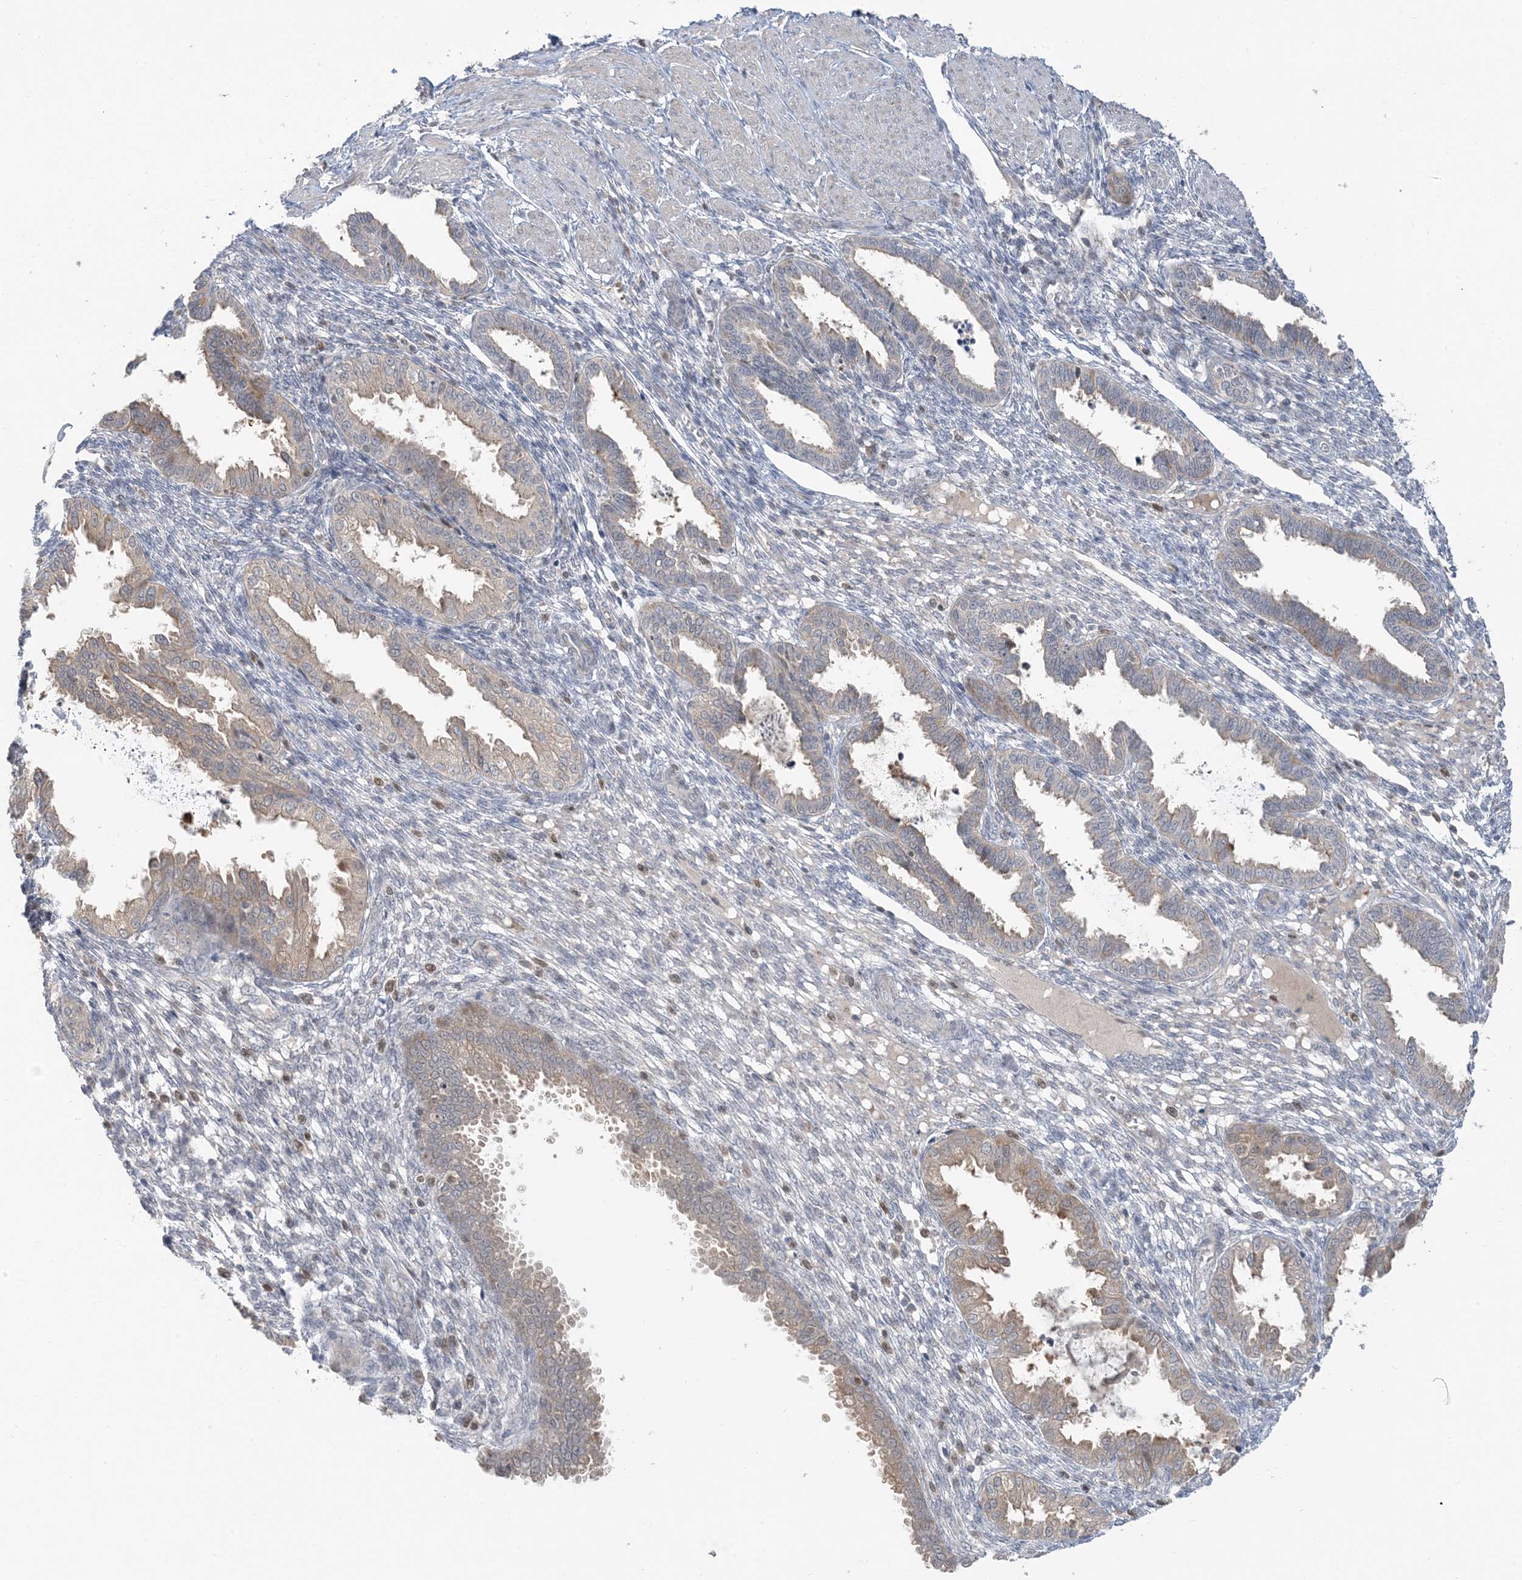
{"staining": {"intensity": "negative", "quantity": "none", "location": "none"}, "tissue": "endometrium", "cell_type": "Cells in endometrial stroma", "image_type": "normal", "snomed": [{"axis": "morphology", "description": "Normal tissue, NOS"}, {"axis": "topography", "description": "Endometrium"}], "caption": "High magnification brightfield microscopy of benign endometrium stained with DAB (3,3'-diaminobenzidine) (brown) and counterstained with hematoxylin (blue): cells in endometrial stroma show no significant staining. Nuclei are stained in blue.", "gene": "PRRT3", "patient": {"sex": "female", "age": 33}}